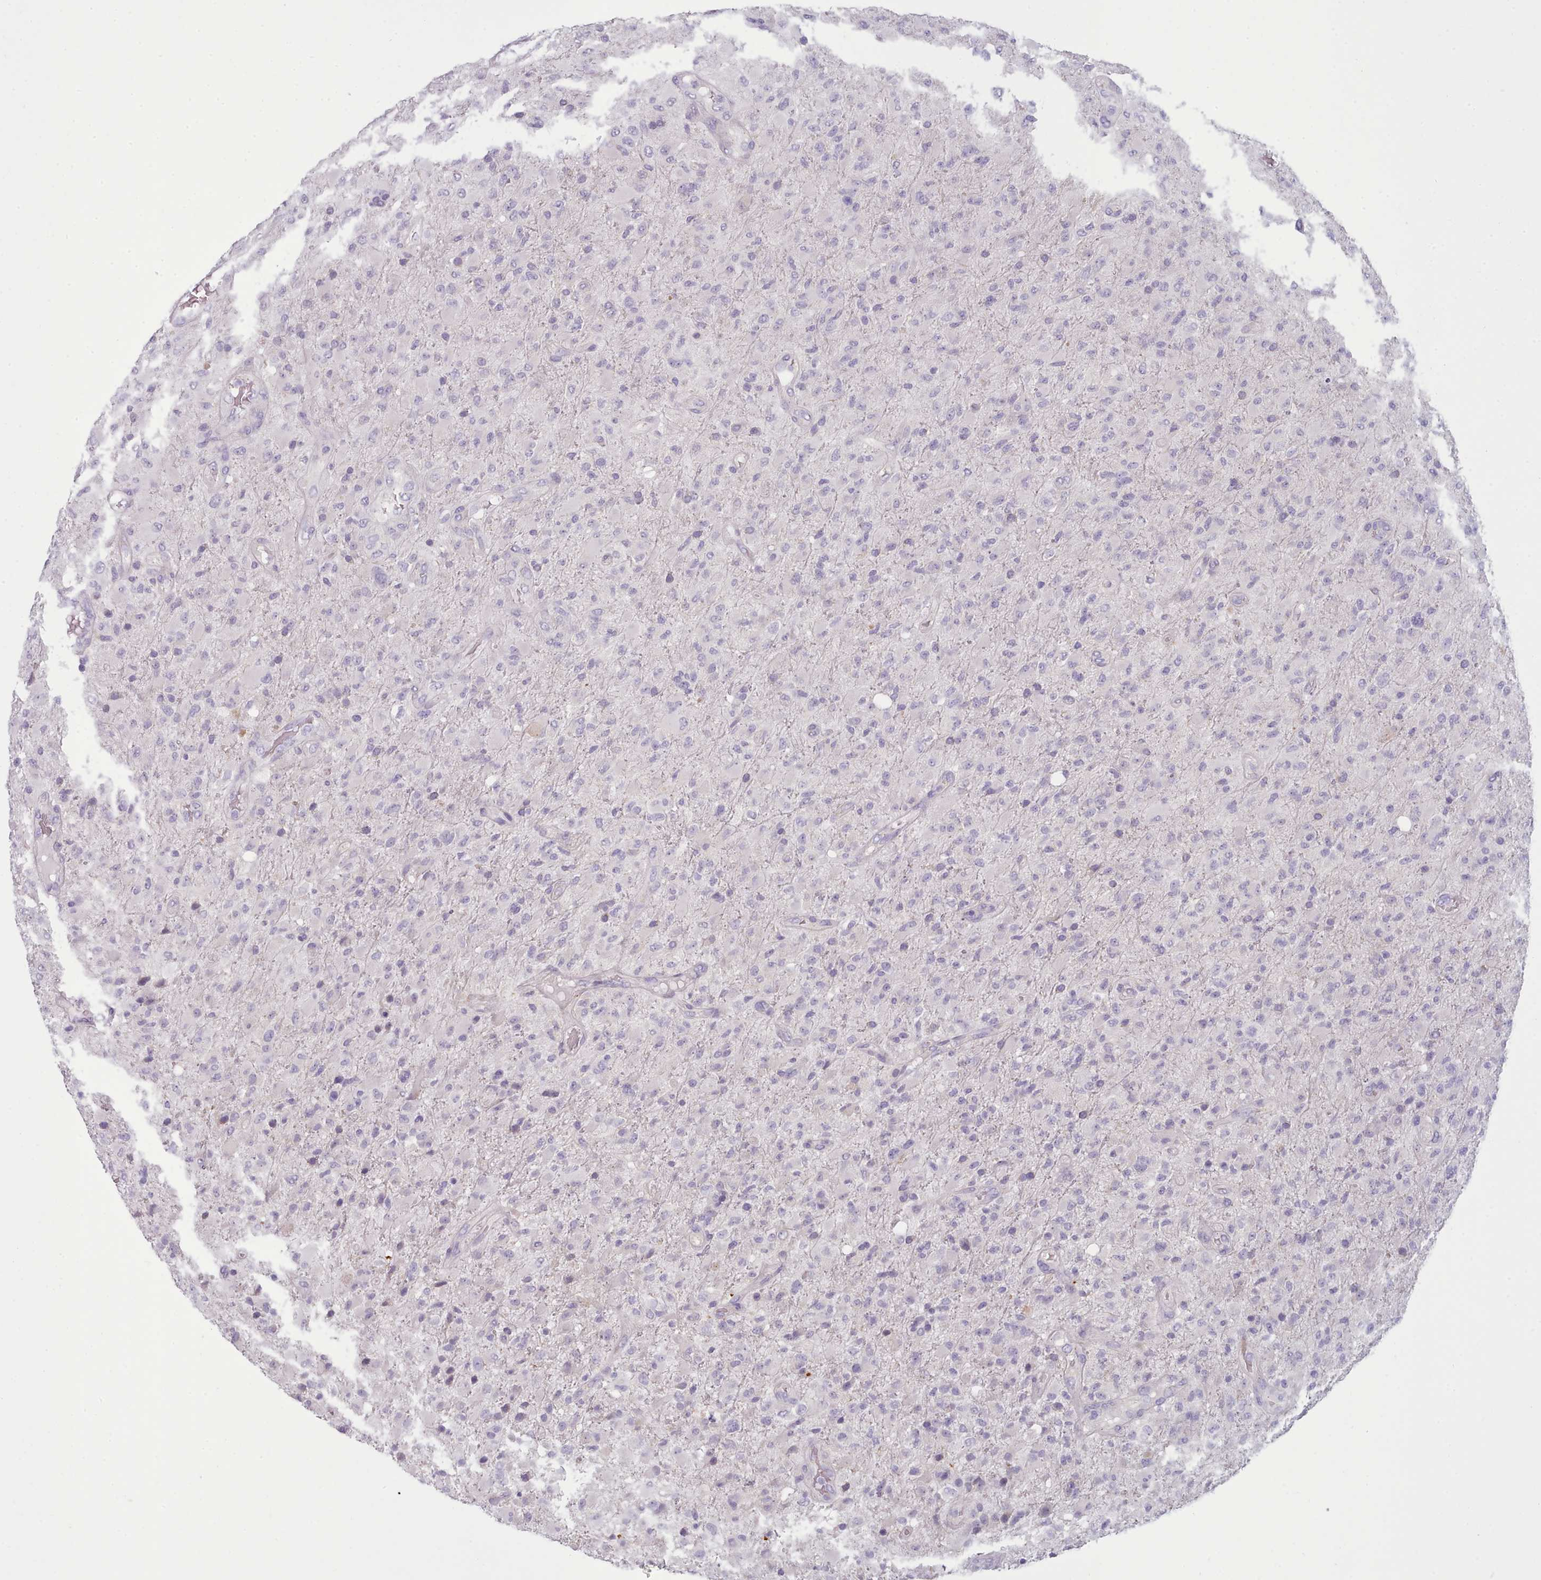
{"staining": {"intensity": "negative", "quantity": "none", "location": "none"}, "tissue": "glioma", "cell_type": "Tumor cells", "image_type": "cancer", "snomed": [{"axis": "morphology", "description": "Glioma, malignant, Low grade"}, {"axis": "topography", "description": "Brain"}], "caption": "Tumor cells show no significant positivity in malignant glioma (low-grade).", "gene": "MYRFL", "patient": {"sex": "male", "age": 65}}